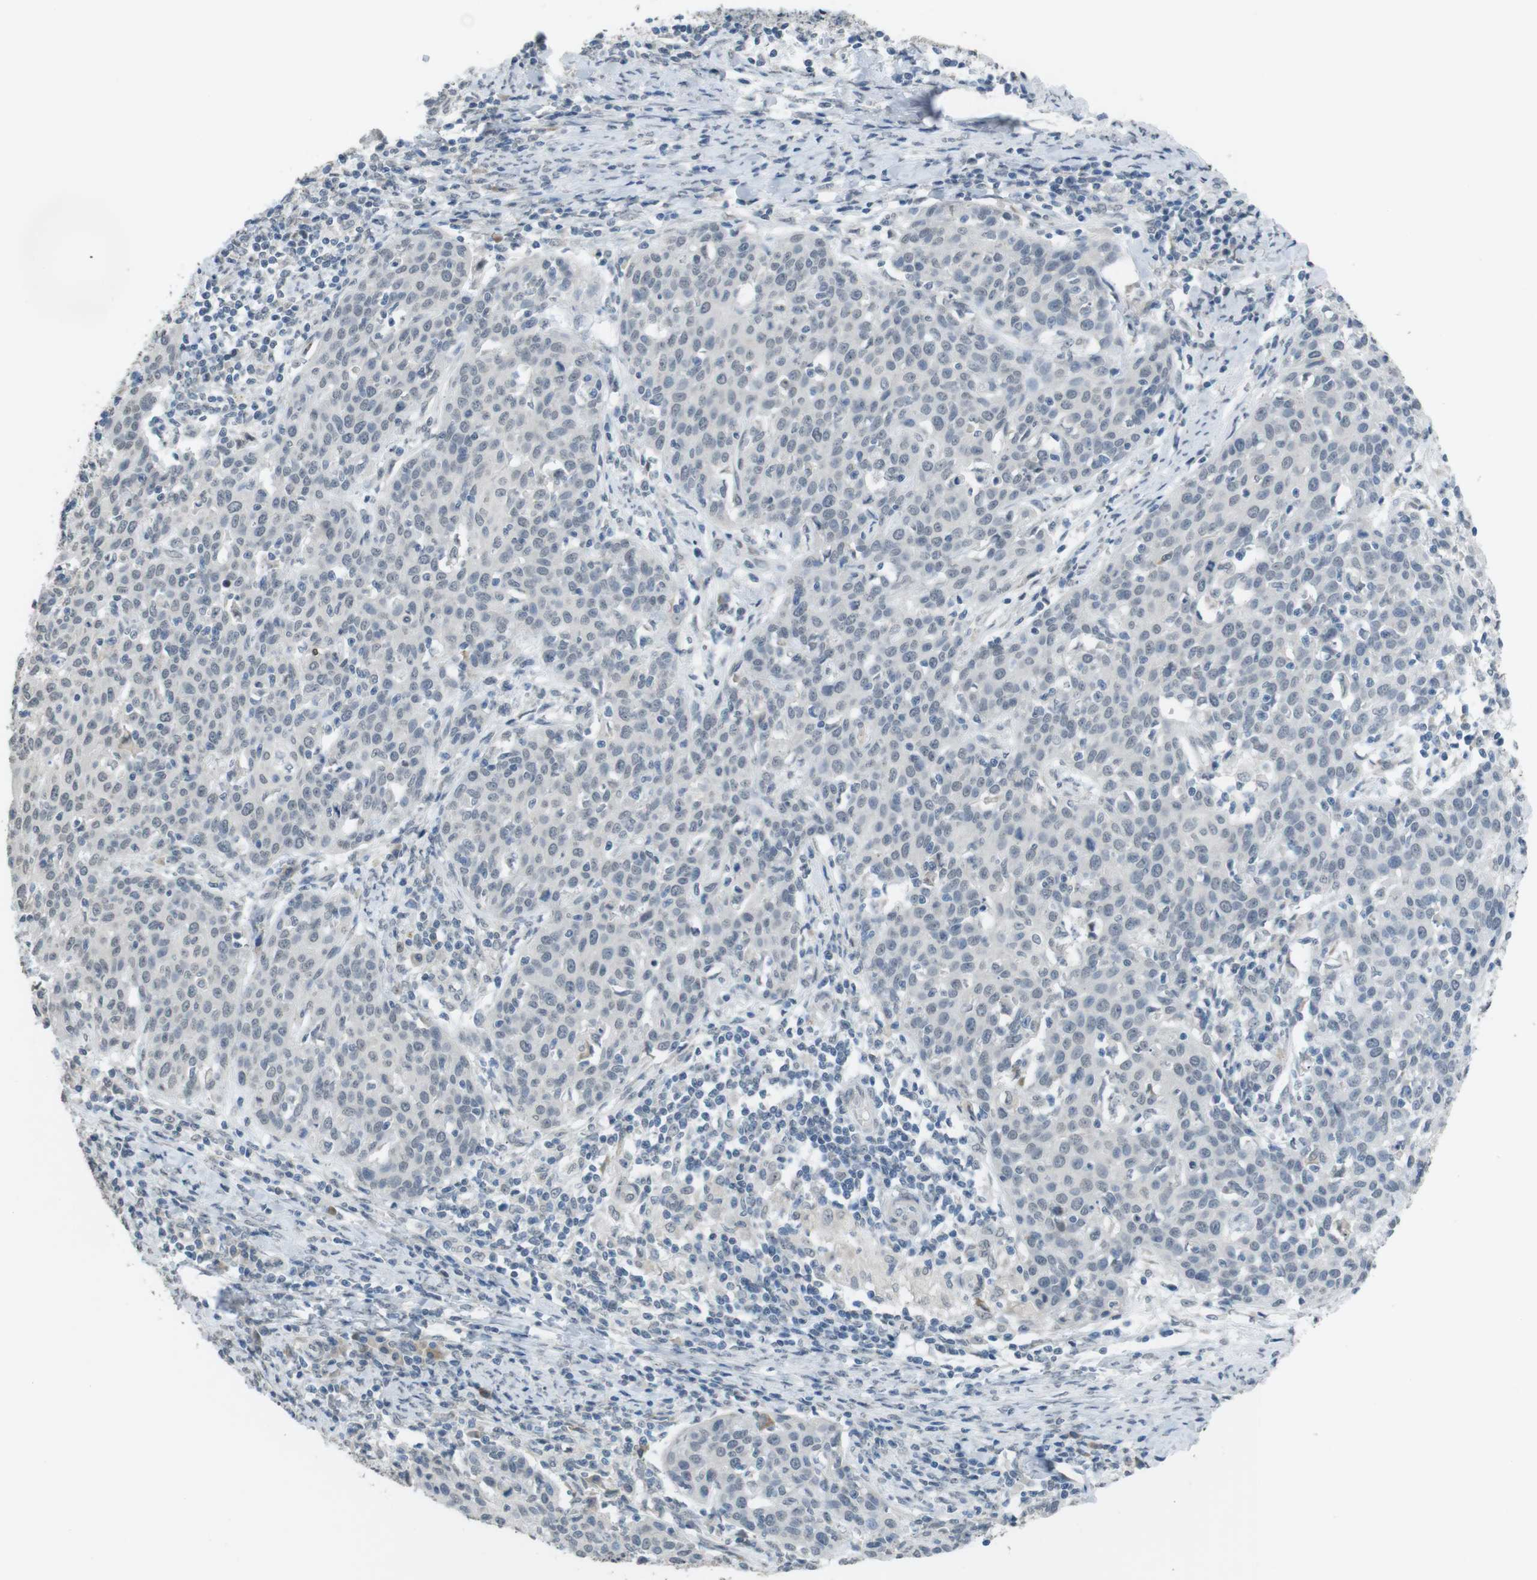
{"staining": {"intensity": "negative", "quantity": "none", "location": "none"}, "tissue": "cervical cancer", "cell_type": "Tumor cells", "image_type": "cancer", "snomed": [{"axis": "morphology", "description": "Squamous cell carcinoma, NOS"}, {"axis": "topography", "description": "Cervix"}], "caption": "Cervical cancer (squamous cell carcinoma) stained for a protein using IHC shows no positivity tumor cells.", "gene": "FZD10", "patient": {"sex": "female", "age": 38}}